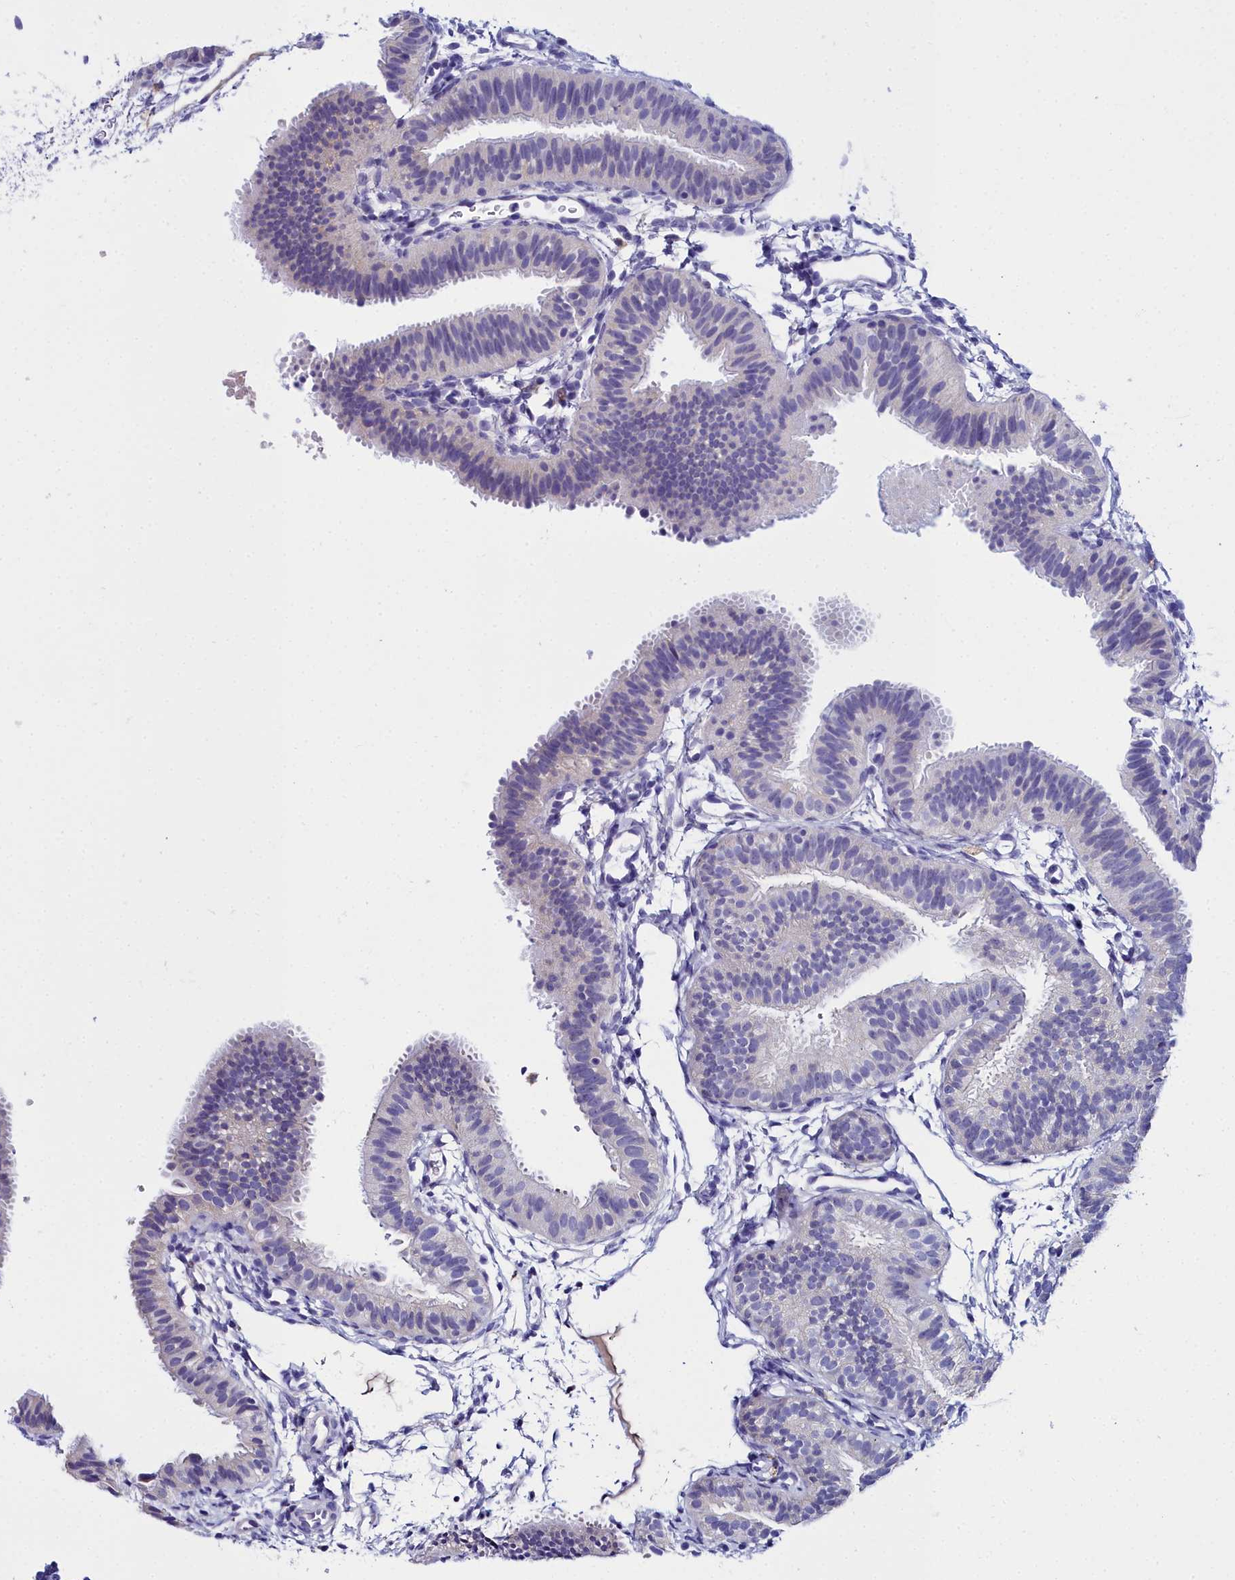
{"staining": {"intensity": "negative", "quantity": "none", "location": "none"}, "tissue": "fallopian tube", "cell_type": "Glandular cells", "image_type": "normal", "snomed": [{"axis": "morphology", "description": "Normal tissue, NOS"}, {"axis": "topography", "description": "Fallopian tube"}], "caption": "An immunohistochemistry (IHC) image of unremarkable fallopian tube is shown. There is no staining in glandular cells of fallopian tube.", "gene": "ELAPOR2", "patient": {"sex": "female", "age": 35}}